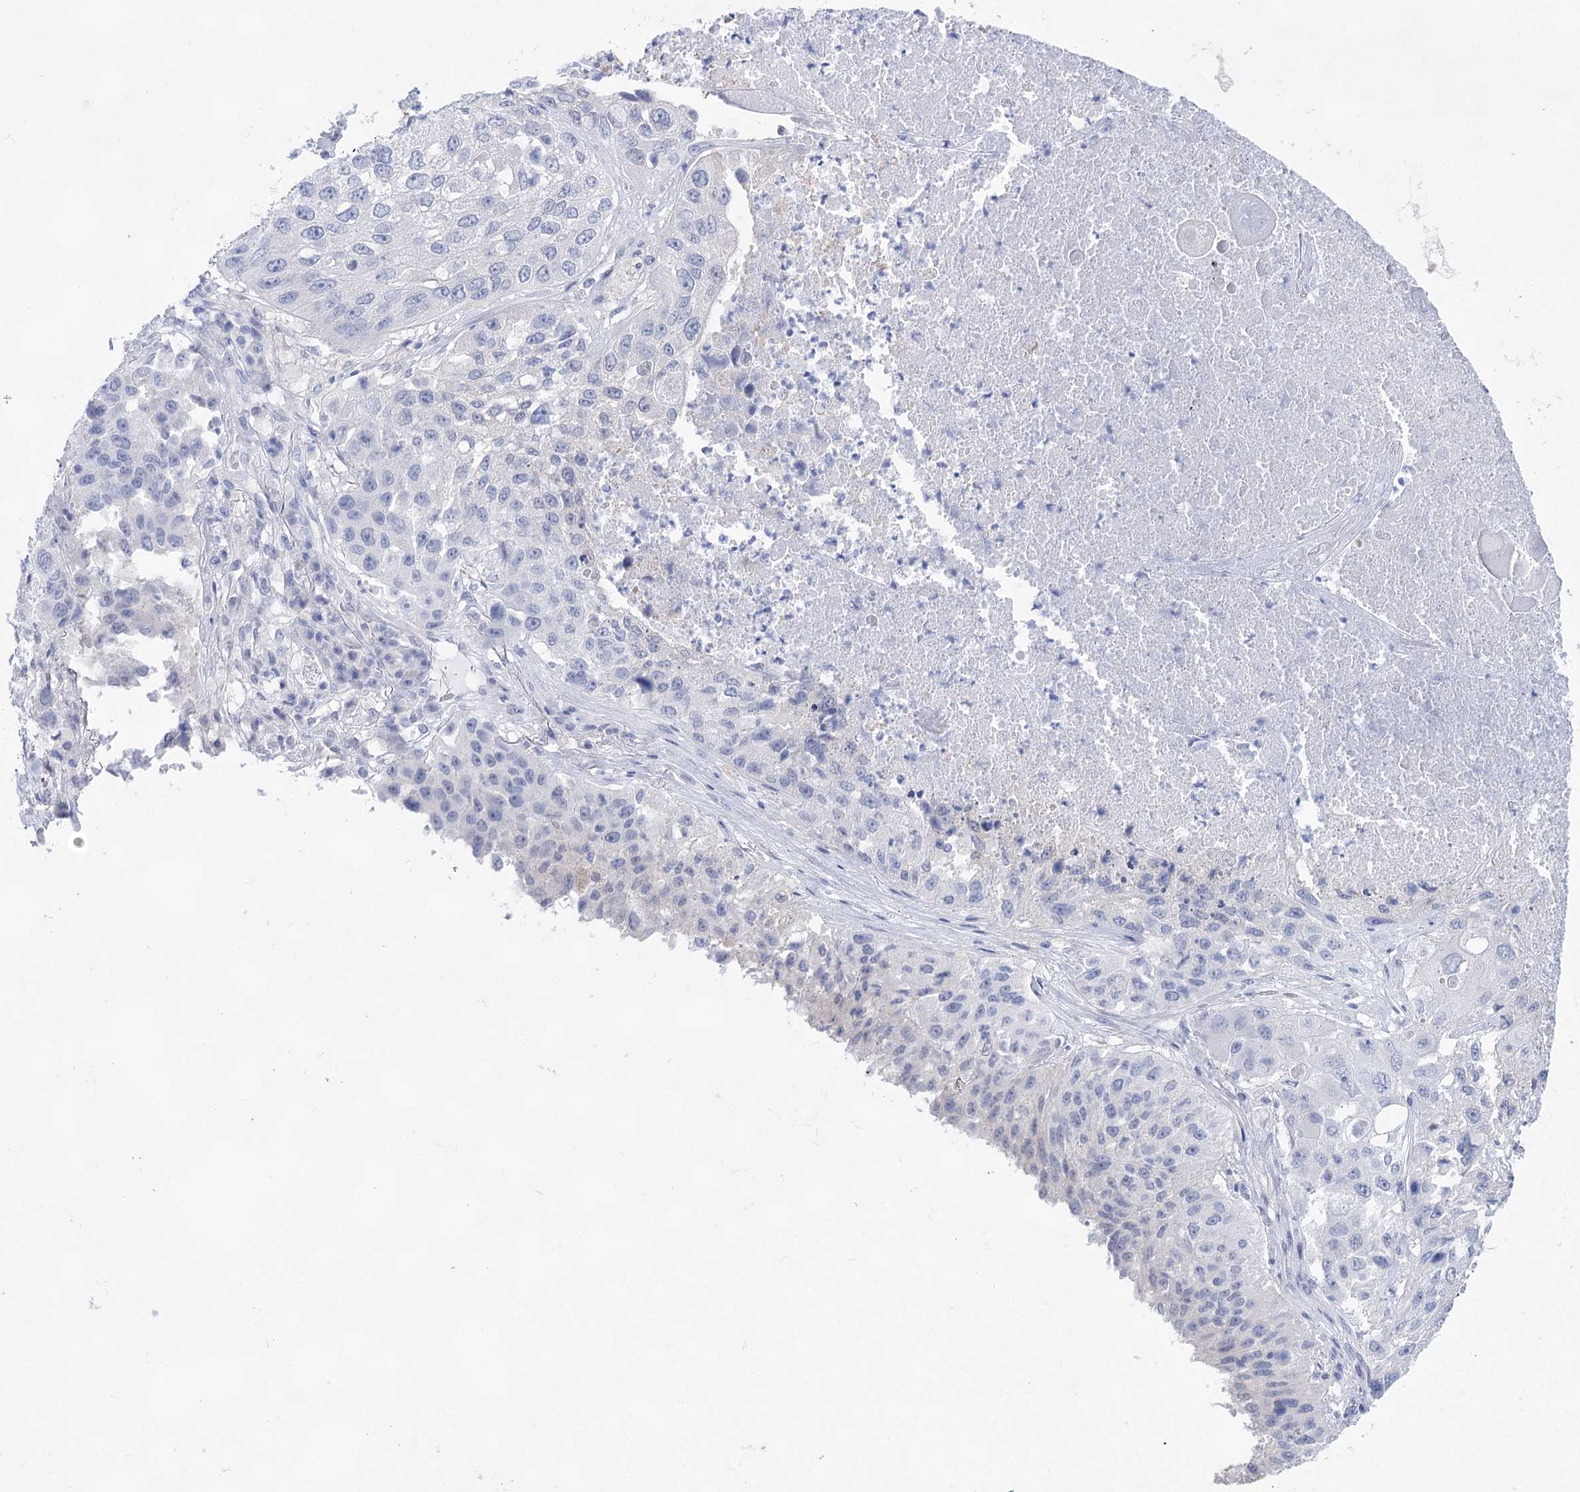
{"staining": {"intensity": "negative", "quantity": "none", "location": "none"}, "tissue": "lung cancer", "cell_type": "Tumor cells", "image_type": "cancer", "snomed": [{"axis": "morphology", "description": "Squamous cell carcinoma, NOS"}, {"axis": "topography", "description": "Lung"}], "caption": "Immunohistochemistry photomicrograph of neoplastic tissue: lung squamous cell carcinoma stained with DAB (3,3'-diaminobenzidine) demonstrates no significant protein staining in tumor cells.", "gene": "LALBA", "patient": {"sex": "male", "age": 61}}